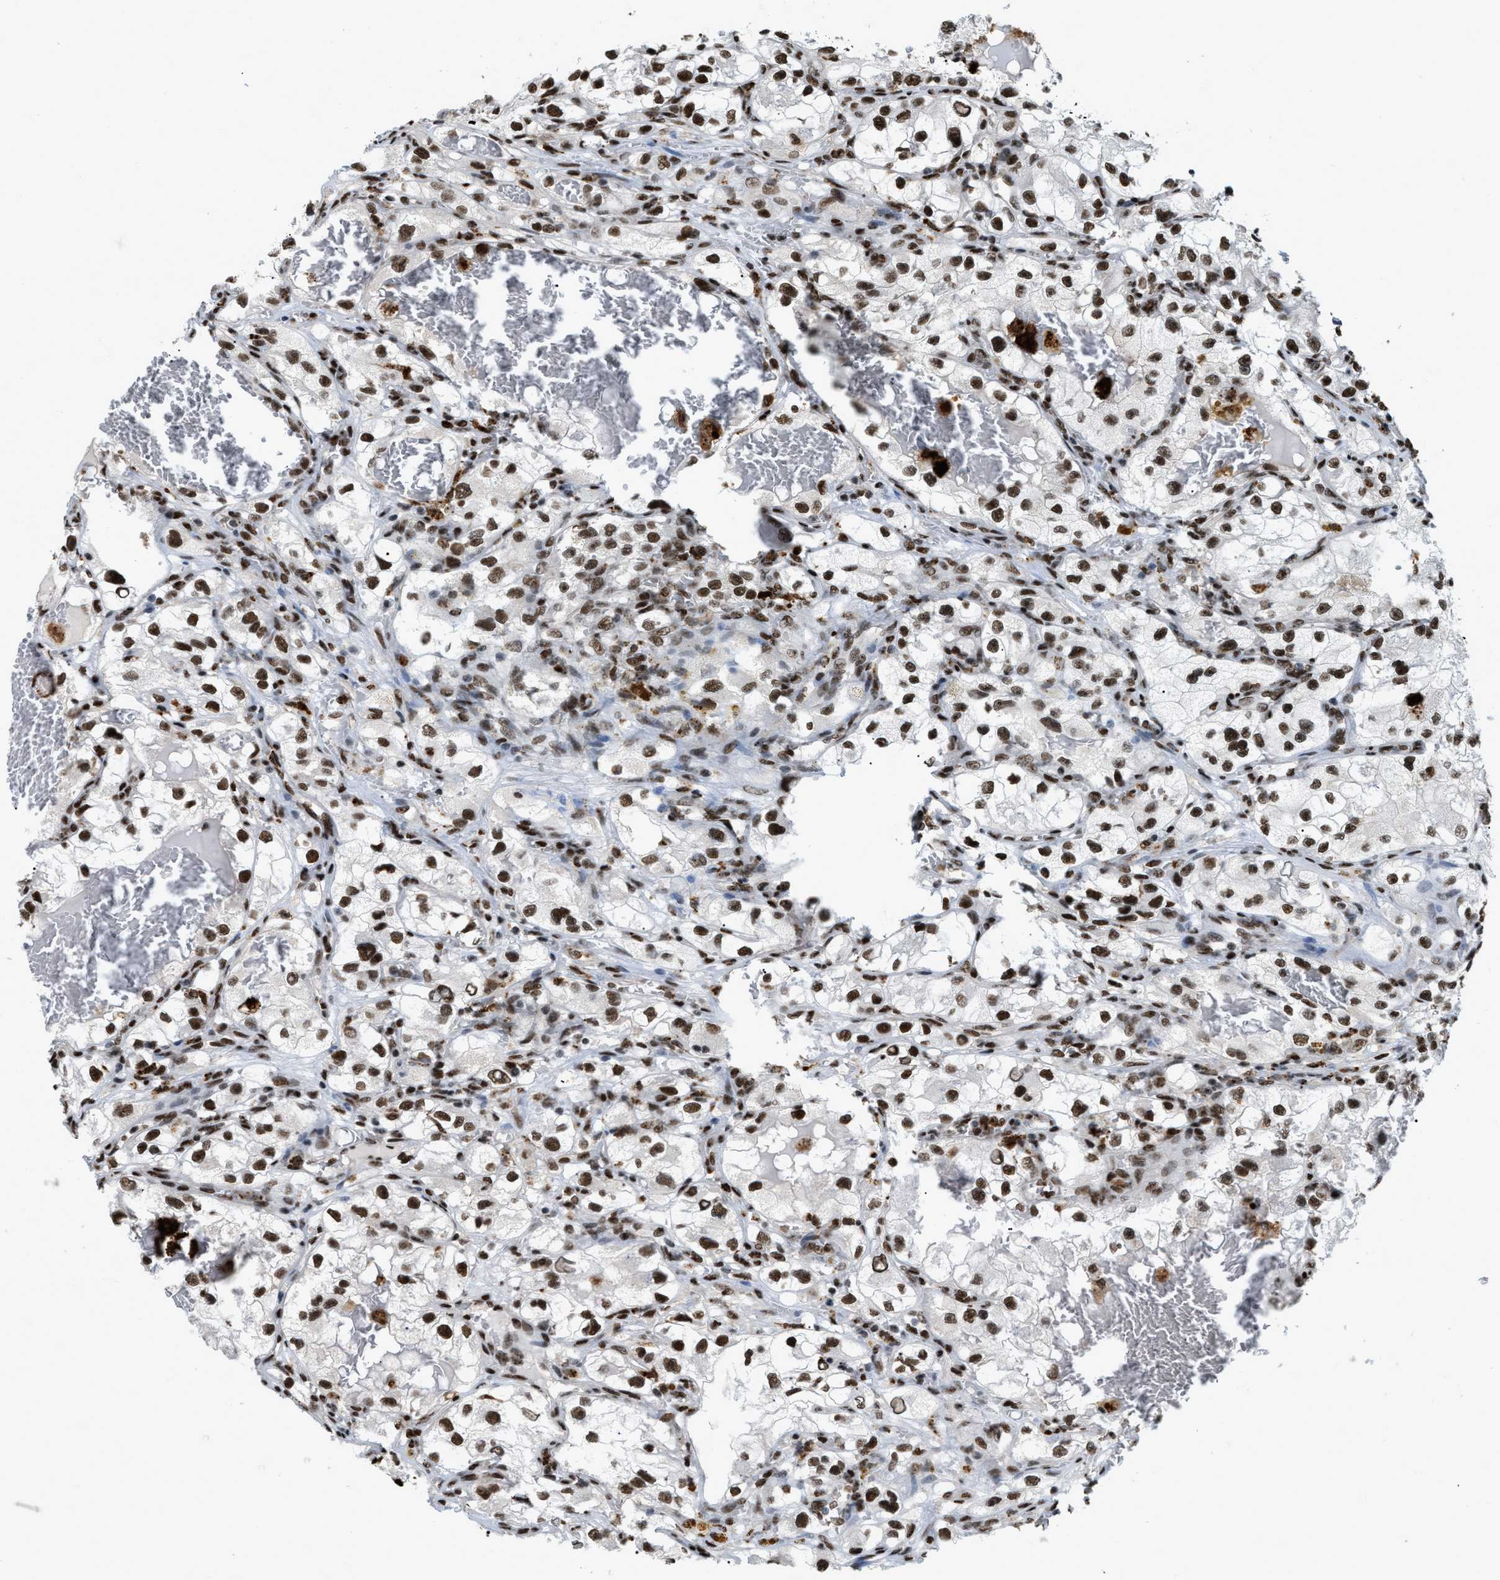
{"staining": {"intensity": "strong", "quantity": ">75%", "location": "nuclear"}, "tissue": "renal cancer", "cell_type": "Tumor cells", "image_type": "cancer", "snomed": [{"axis": "morphology", "description": "Adenocarcinoma, NOS"}, {"axis": "topography", "description": "Kidney"}], "caption": "A micrograph showing strong nuclear expression in approximately >75% of tumor cells in renal cancer, as visualized by brown immunohistochemical staining.", "gene": "NUMA1", "patient": {"sex": "female", "age": 57}}